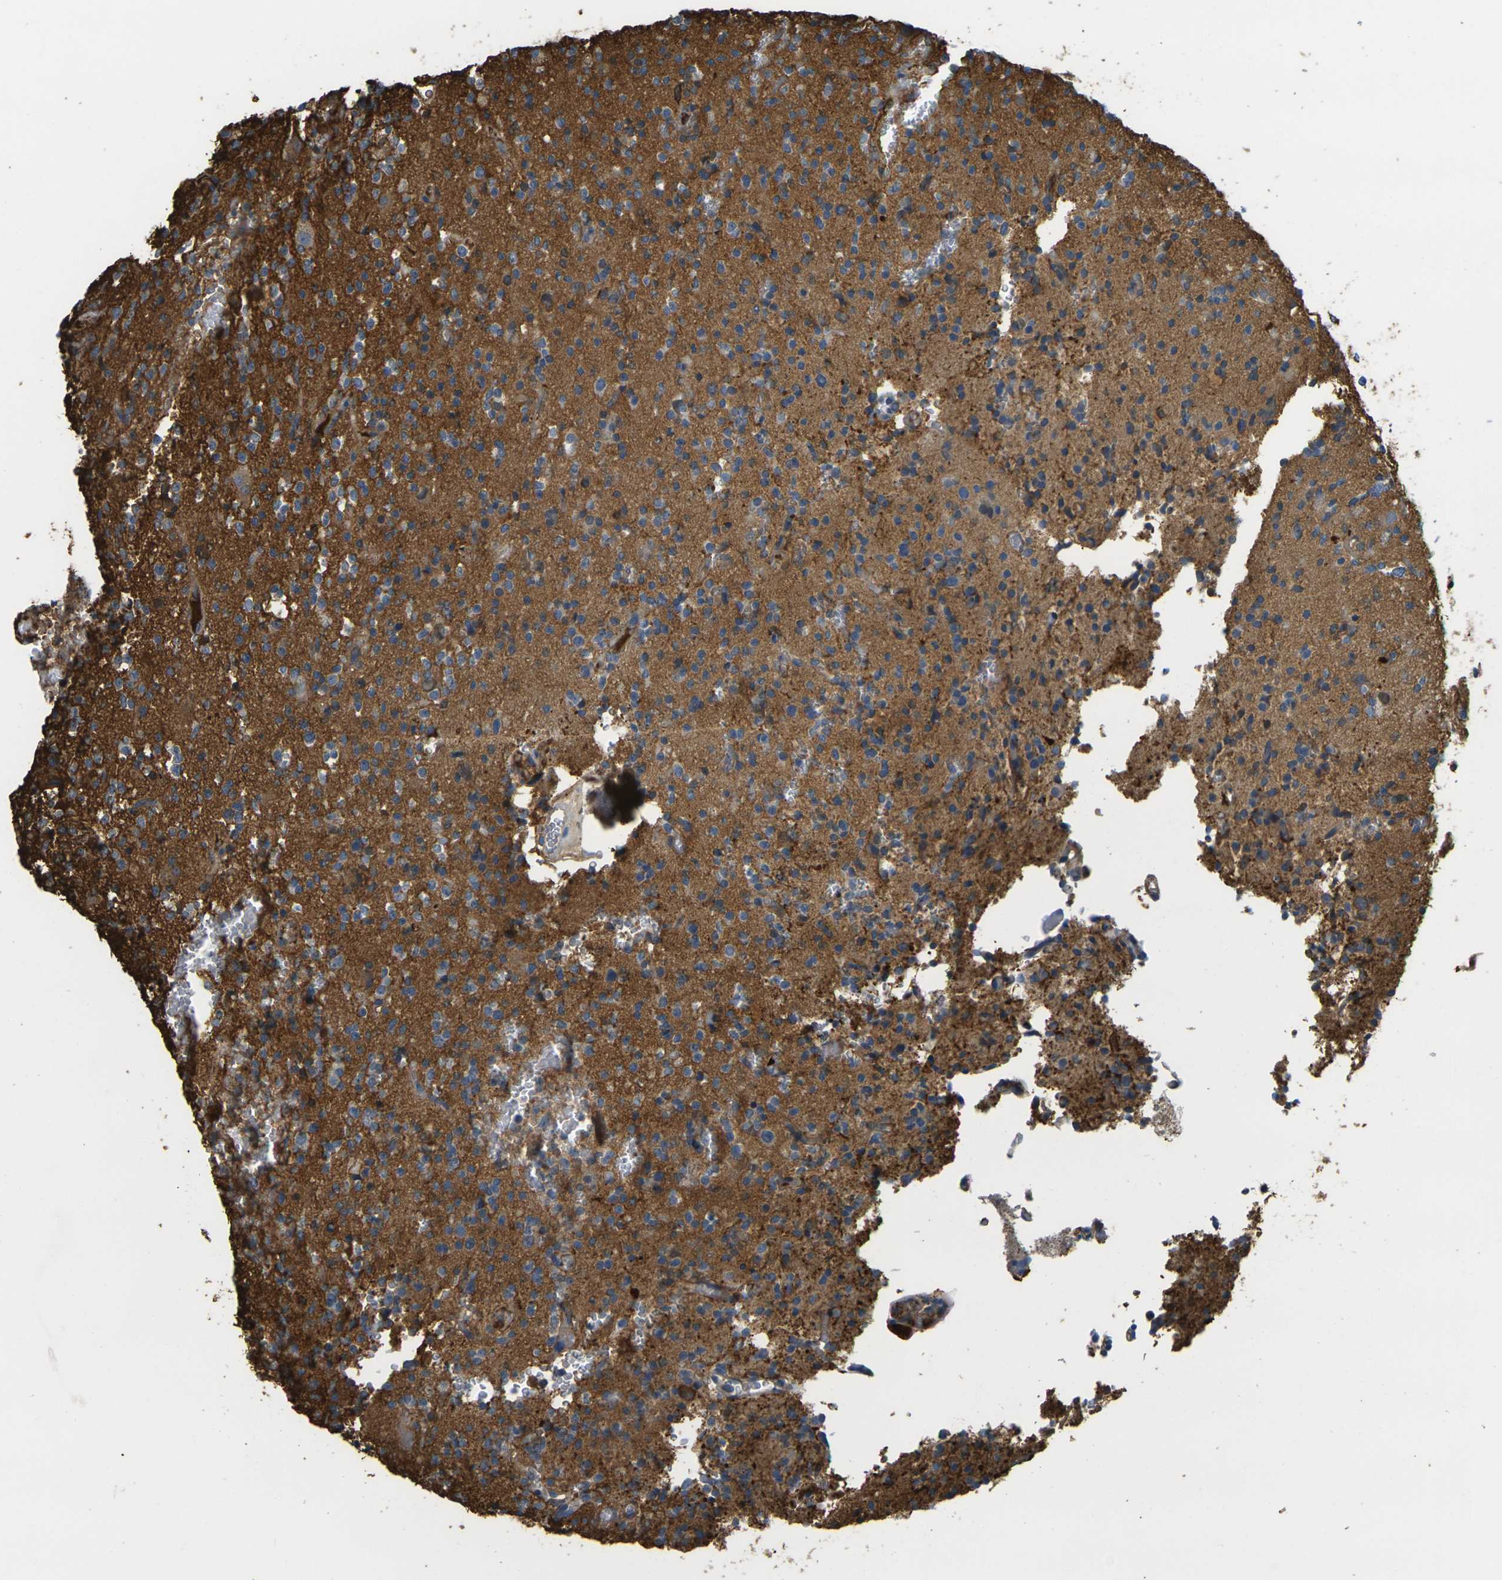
{"staining": {"intensity": "moderate", "quantity": "25%-75%", "location": "cytoplasmic/membranous"}, "tissue": "glioma", "cell_type": "Tumor cells", "image_type": "cancer", "snomed": [{"axis": "morphology", "description": "Glioma, malignant, High grade"}, {"axis": "topography", "description": "Brain"}], "caption": "IHC (DAB) staining of human glioma exhibits moderate cytoplasmic/membranous protein expression in approximately 25%-75% of tumor cells.", "gene": "PLCD1", "patient": {"sex": "male", "age": 47}}